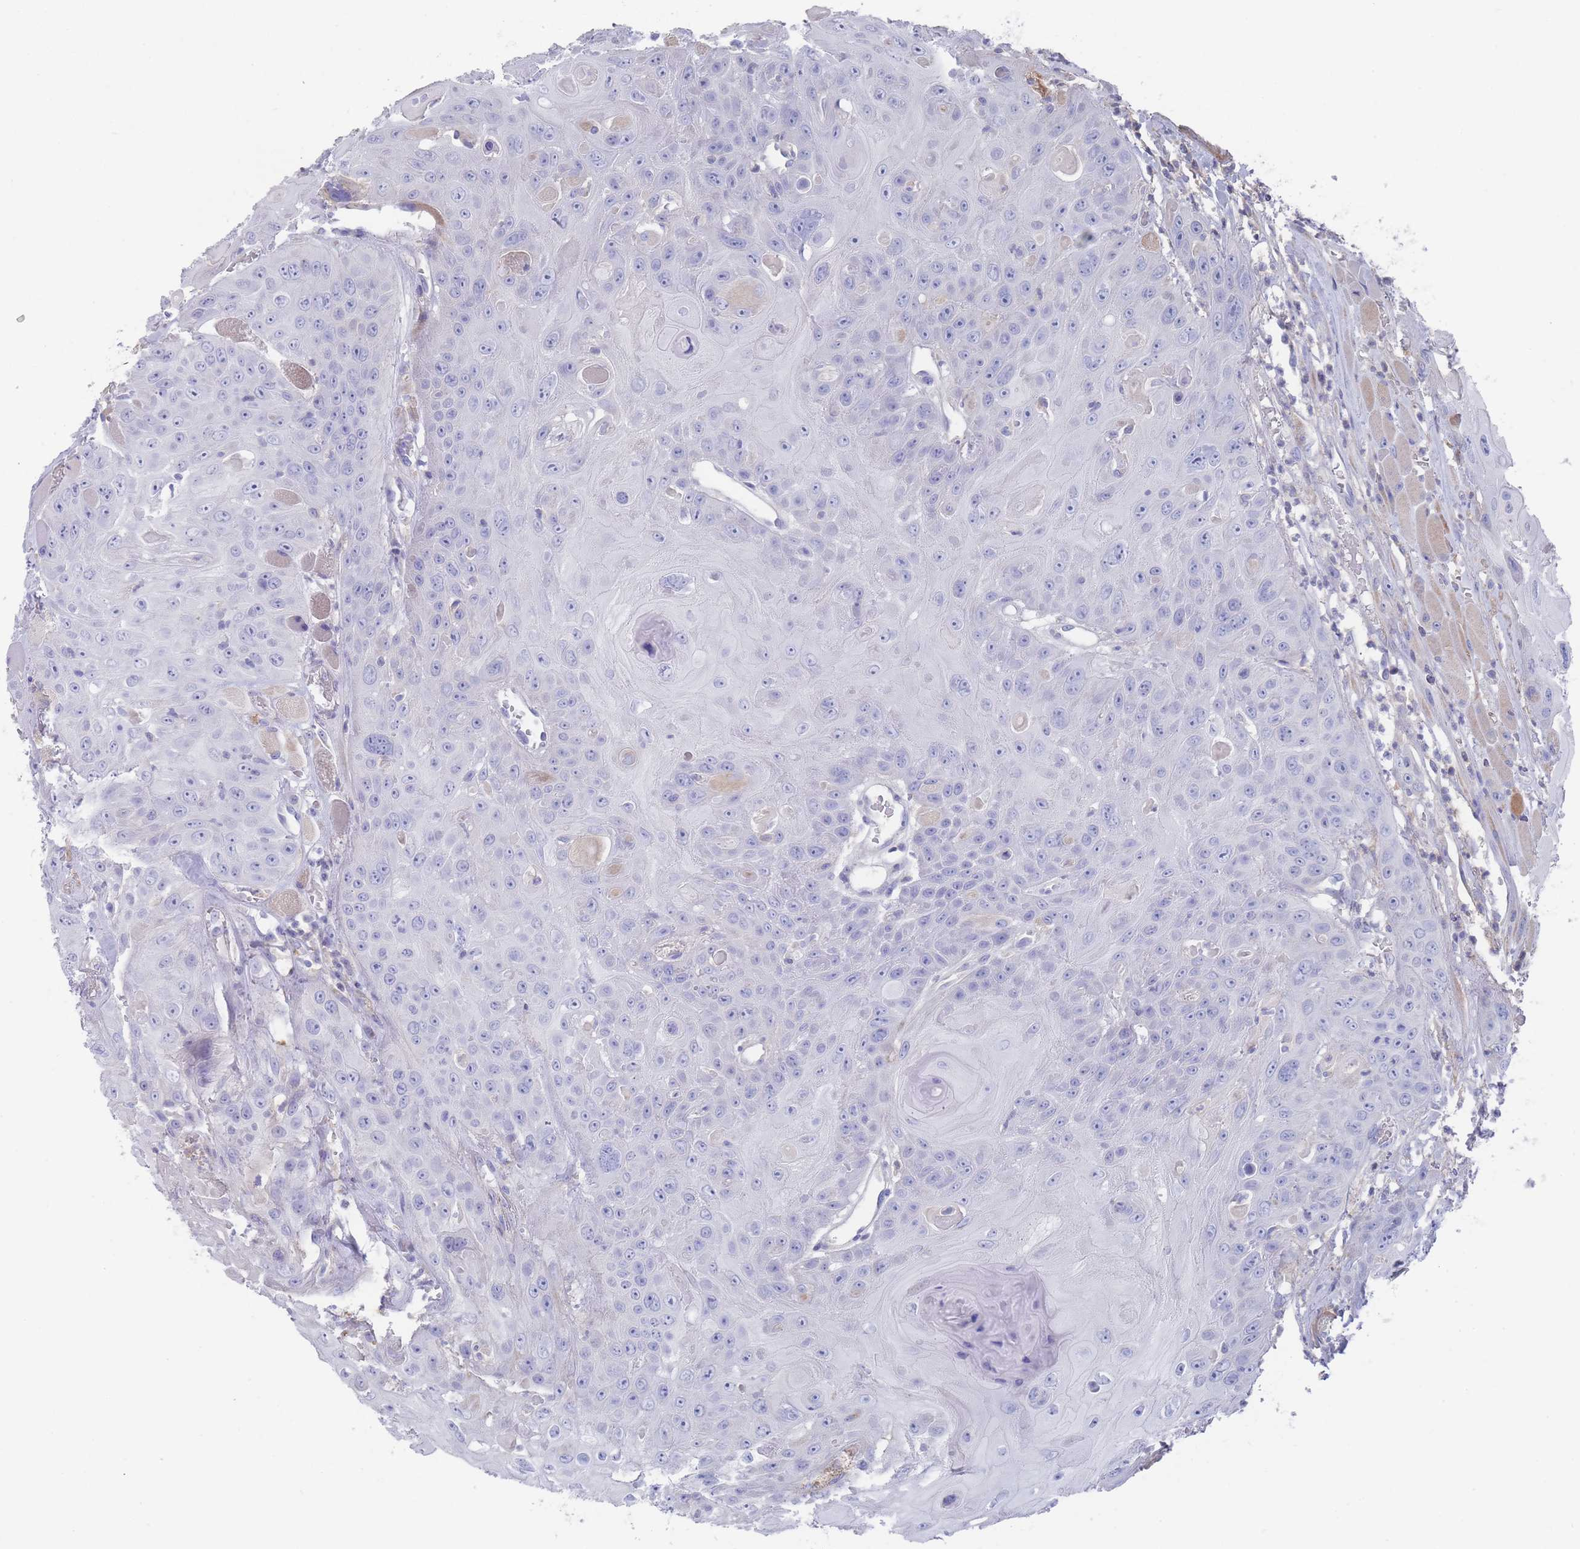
{"staining": {"intensity": "negative", "quantity": "none", "location": "none"}, "tissue": "head and neck cancer", "cell_type": "Tumor cells", "image_type": "cancer", "snomed": [{"axis": "morphology", "description": "Squamous cell carcinoma, NOS"}, {"axis": "topography", "description": "Head-Neck"}], "caption": "An image of head and neck cancer (squamous cell carcinoma) stained for a protein exhibits no brown staining in tumor cells.", "gene": "SCCPDH", "patient": {"sex": "female", "age": 59}}